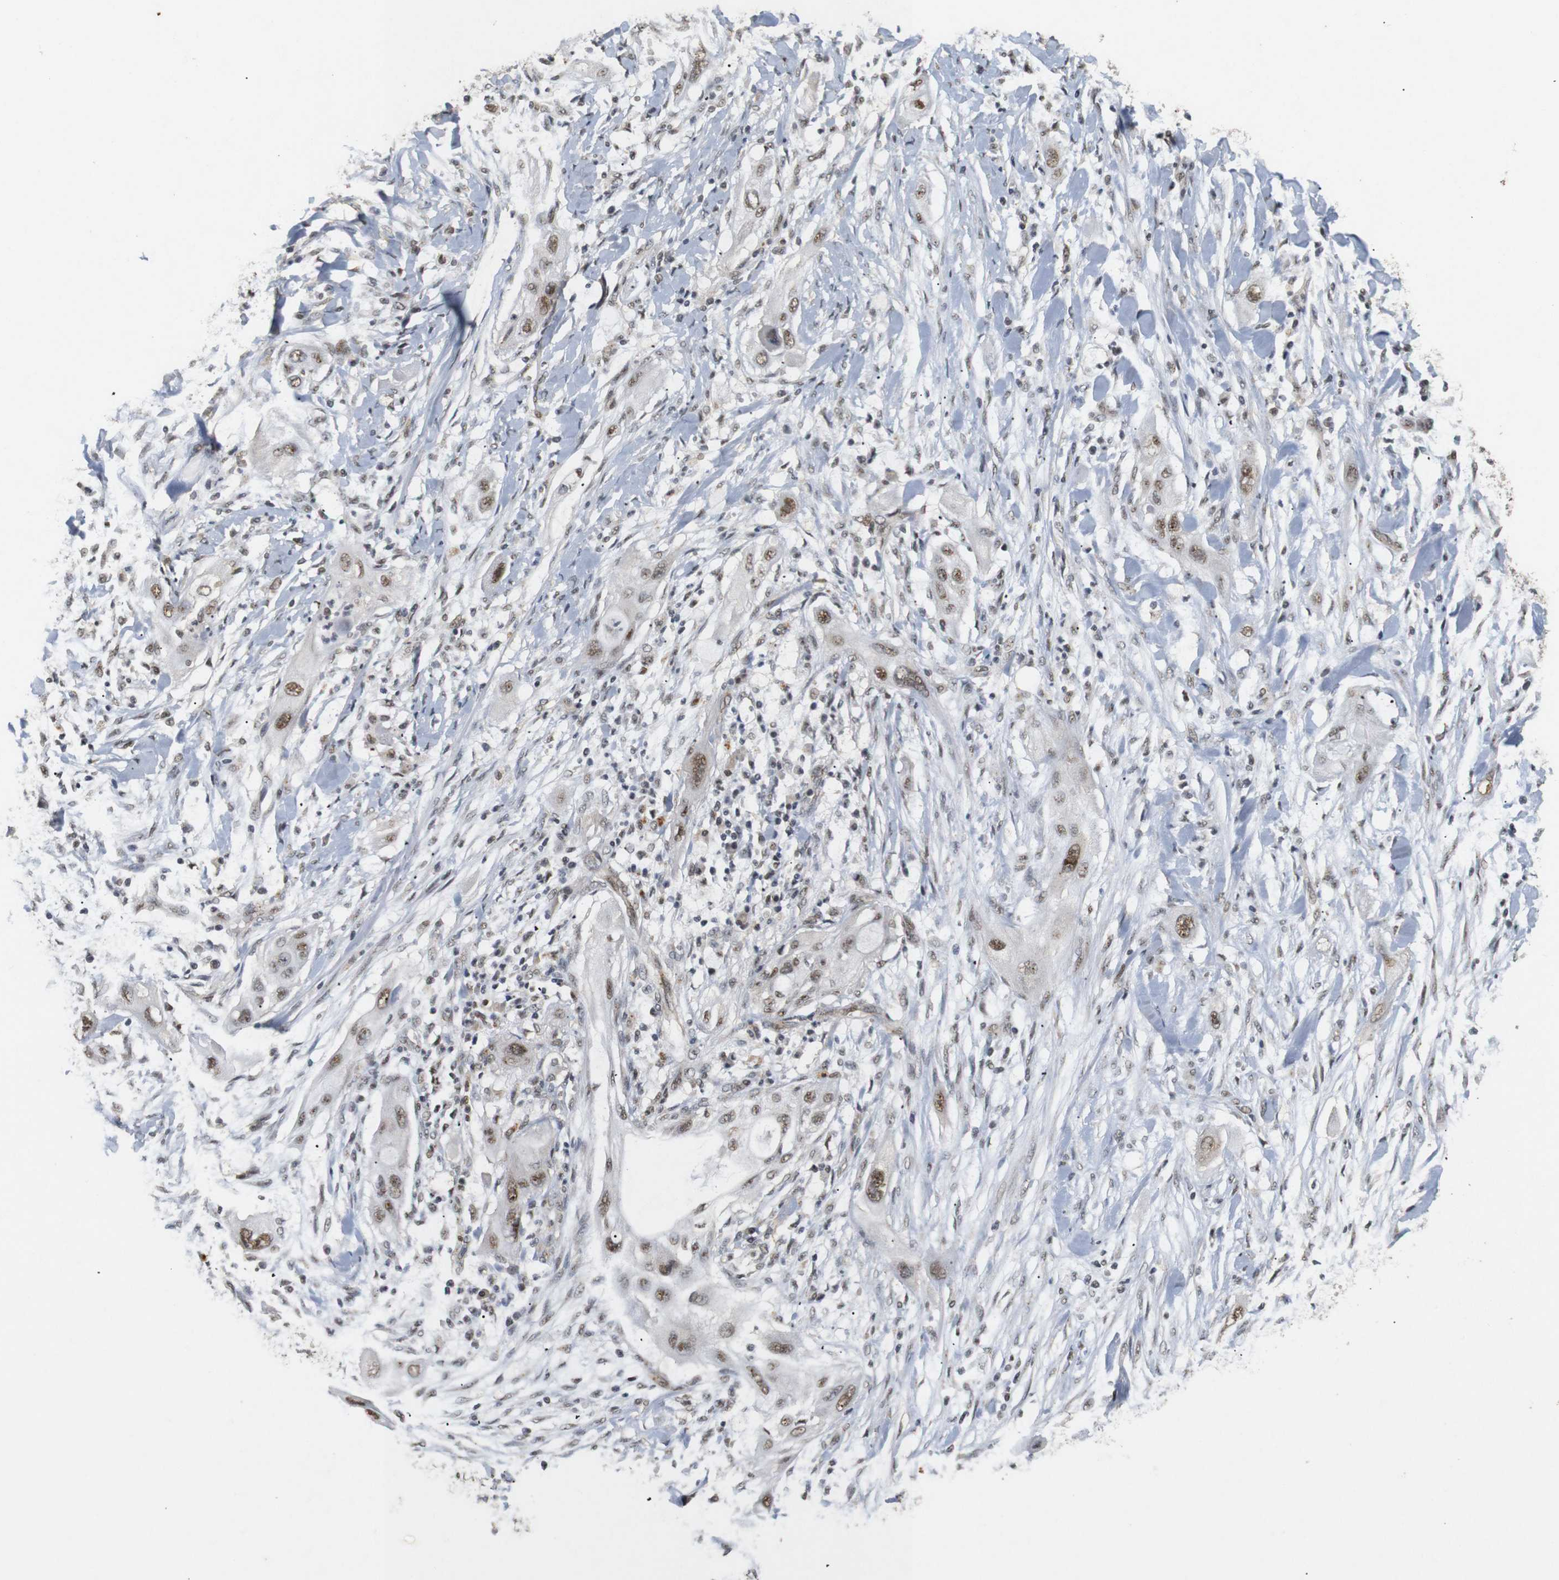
{"staining": {"intensity": "moderate", "quantity": ">75%", "location": "nuclear"}, "tissue": "lung cancer", "cell_type": "Tumor cells", "image_type": "cancer", "snomed": [{"axis": "morphology", "description": "Squamous cell carcinoma, NOS"}, {"axis": "topography", "description": "Lung"}], "caption": "A photomicrograph showing moderate nuclear staining in about >75% of tumor cells in squamous cell carcinoma (lung), as visualized by brown immunohistochemical staining.", "gene": "PYM1", "patient": {"sex": "female", "age": 47}}